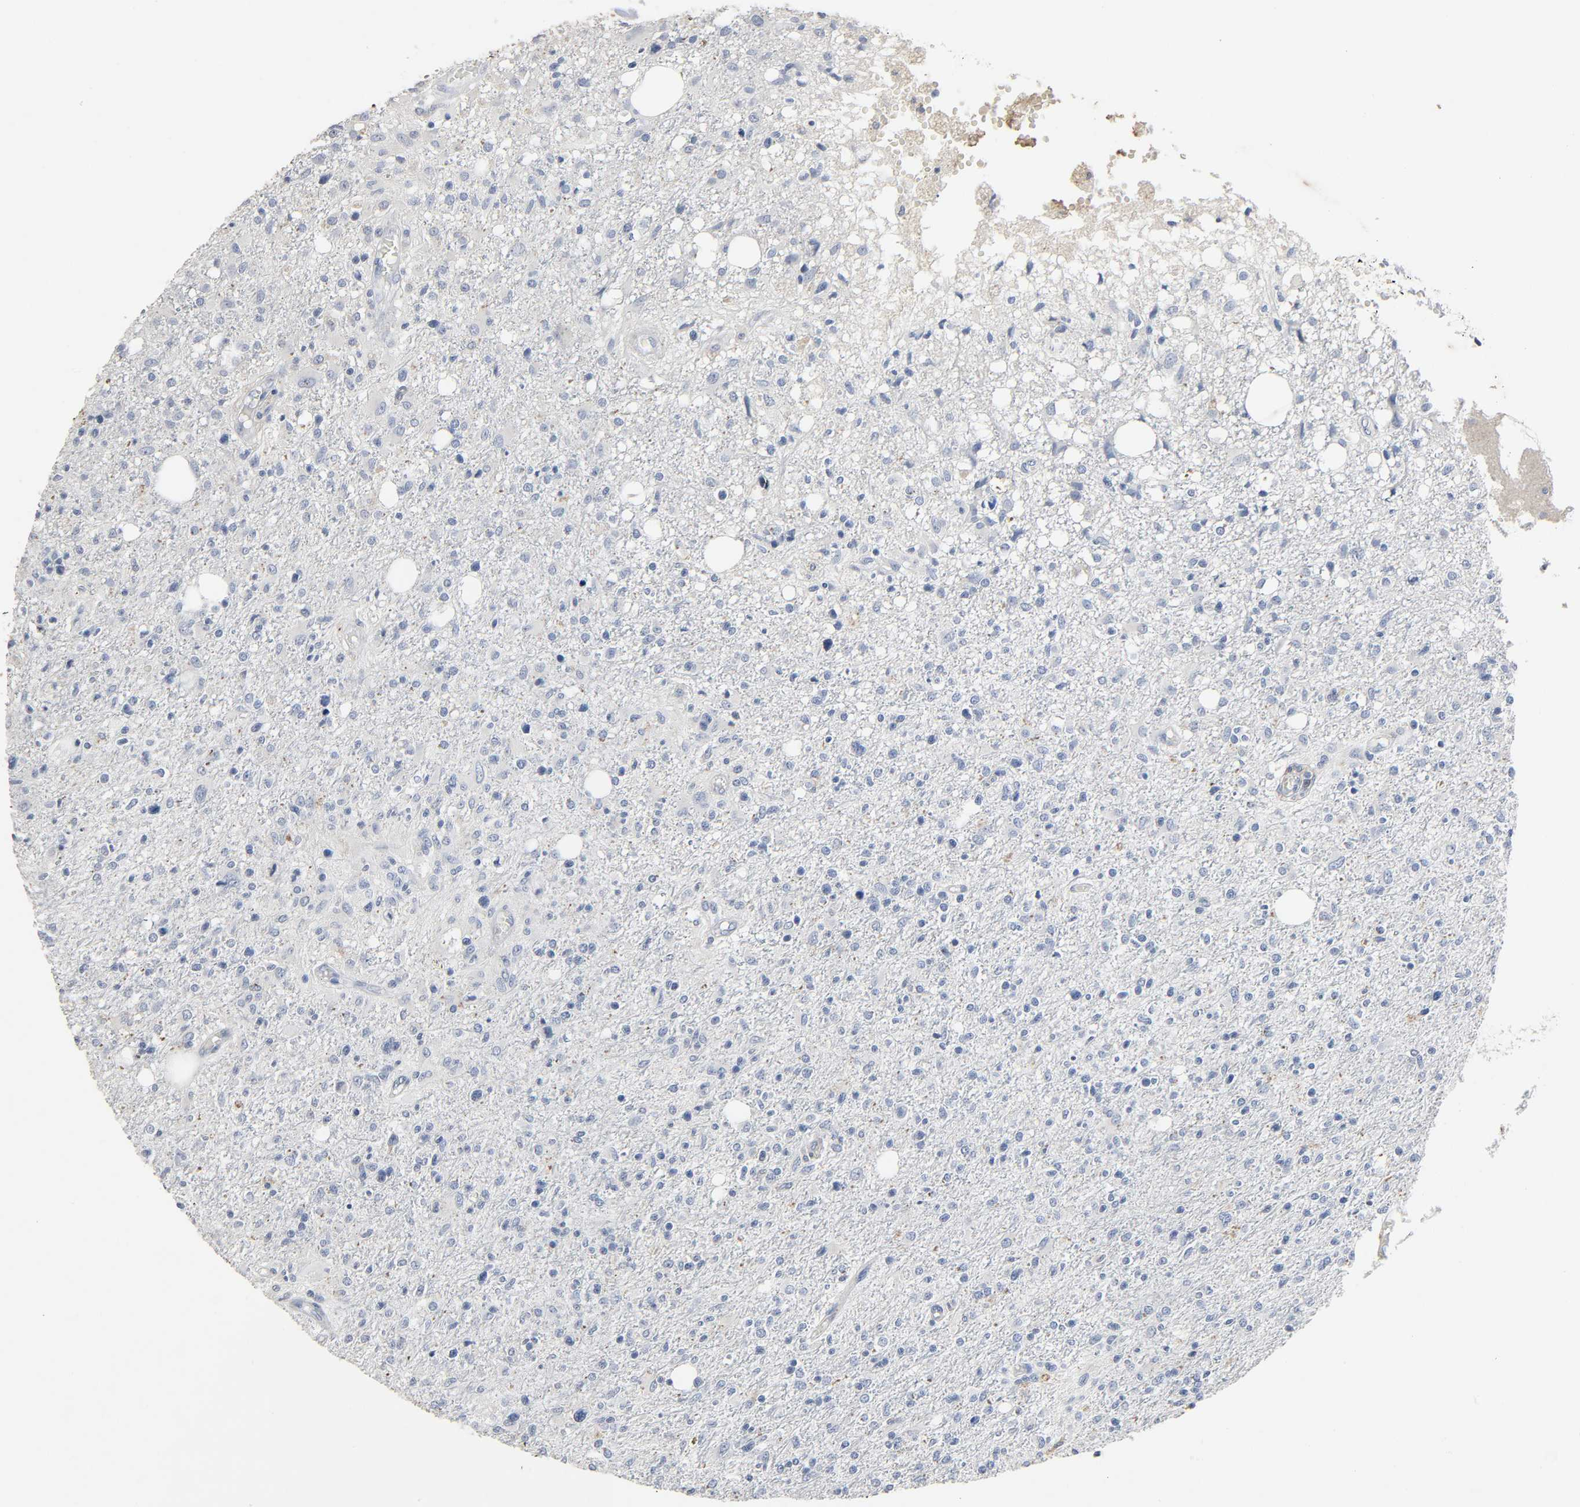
{"staining": {"intensity": "negative", "quantity": "none", "location": "none"}, "tissue": "glioma", "cell_type": "Tumor cells", "image_type": "cancer", "snomed": [{"axis": "morphology", "description": "Glioma, malignant, High grade"}, {"axis": "topography", "description": "Cerebral cortex"}], "caption": "The histopathology image demonstrates no significant staining in tumor cells of glioma.", "gene": "FBLN5", "patient": {"sex": "male", "age": 76}}